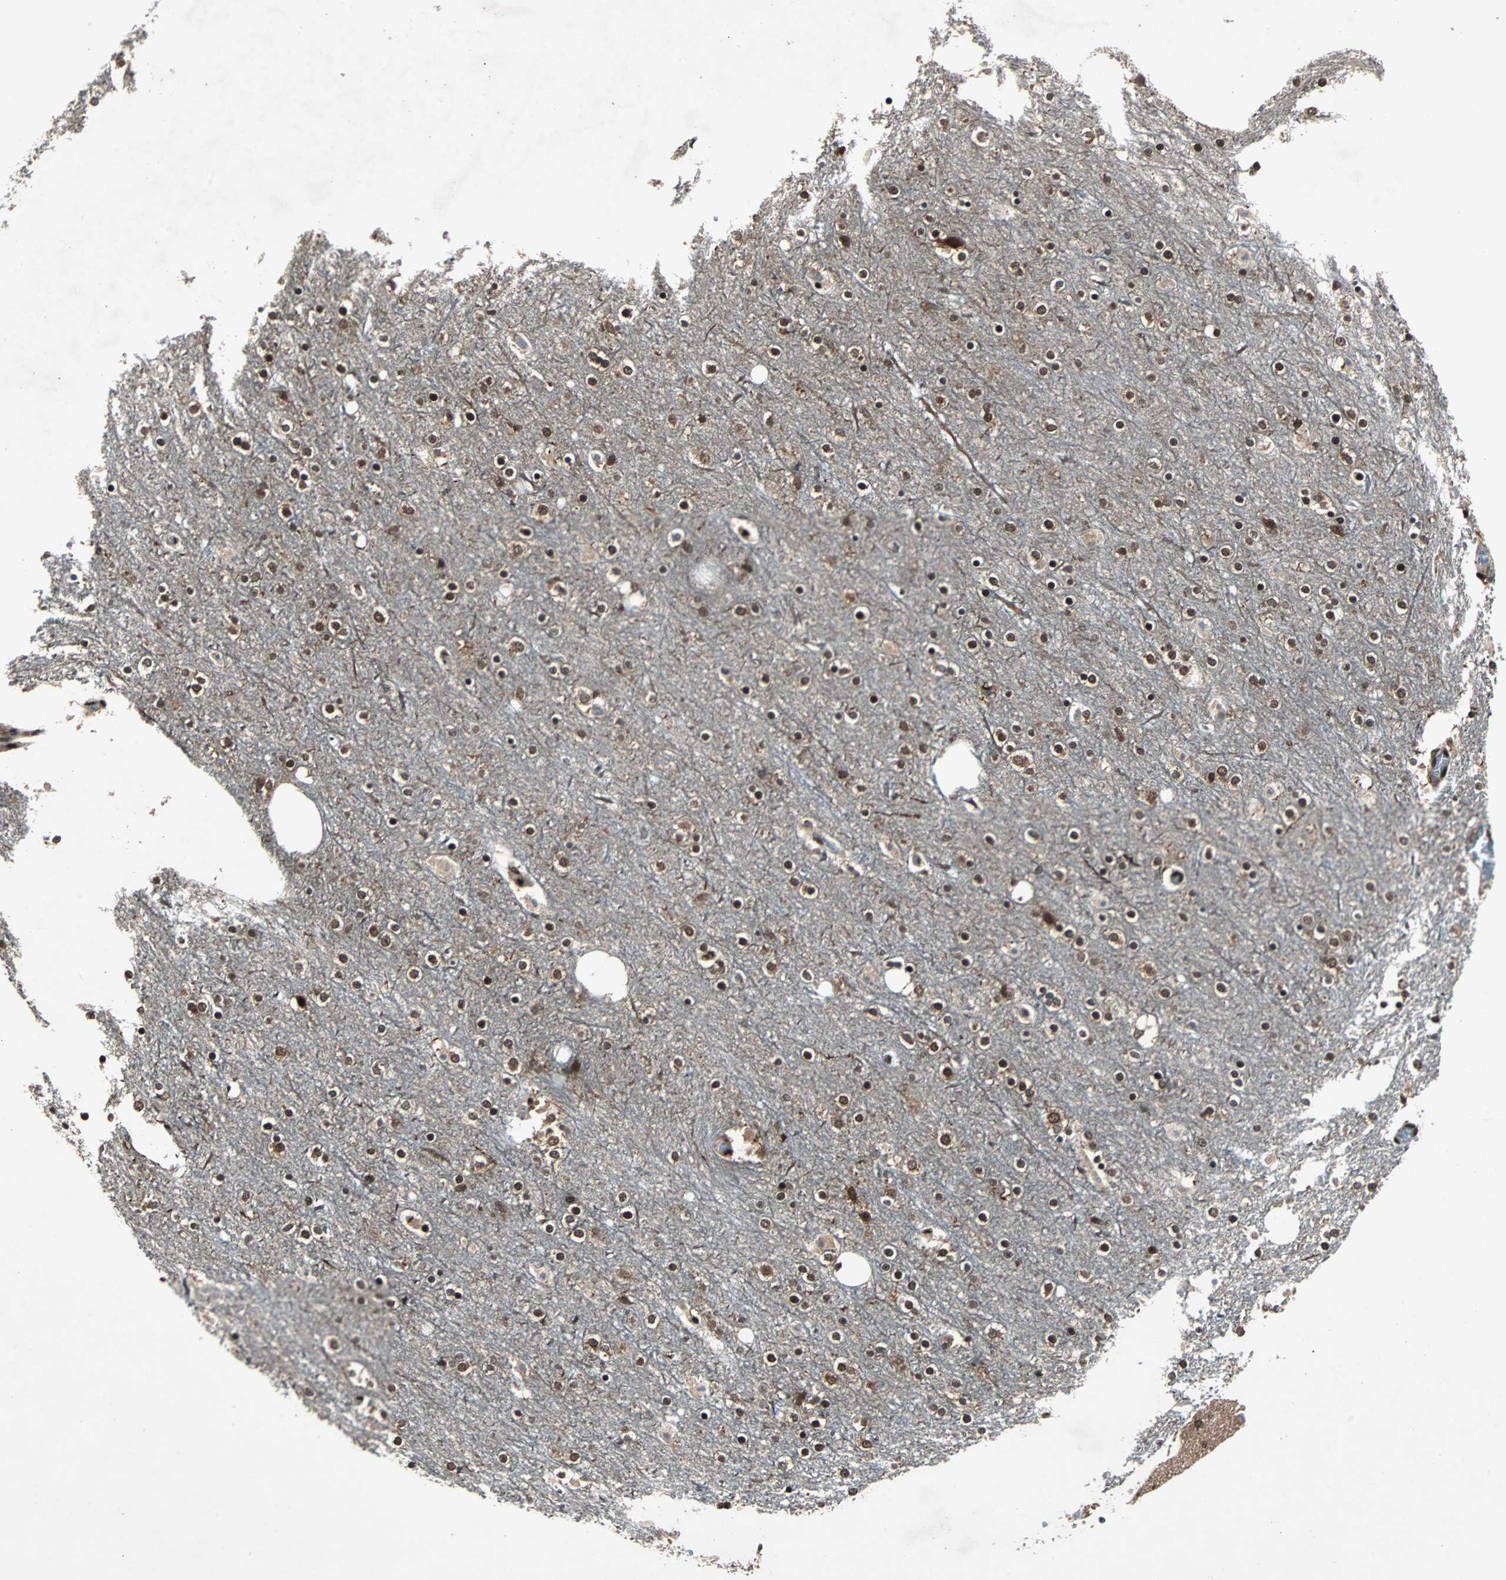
{"staining": {"intensity": "negative", "quantity": "none", "location": "none"}, "tissue": "cerebral cortex", "cell_type": "Endothelial cells", "image_type": "normal", "snomed": [{"axis": "morphology", "description": "Normal tissue, NOS"}, {"axis": "topography", "description": "Cerebral cortex"}], "caption": "High power microscopy photomicrograph of an IHC histopathology image of normal cerebral cortex, revealing no significant staining in endothelial cells. Brightfield microscopy of IHC stained with DAB (brown) and hematoxylin (blue), captured at high magnification.", "gene": "ACLY", "patient": {"sex": "female", "age": 54}}